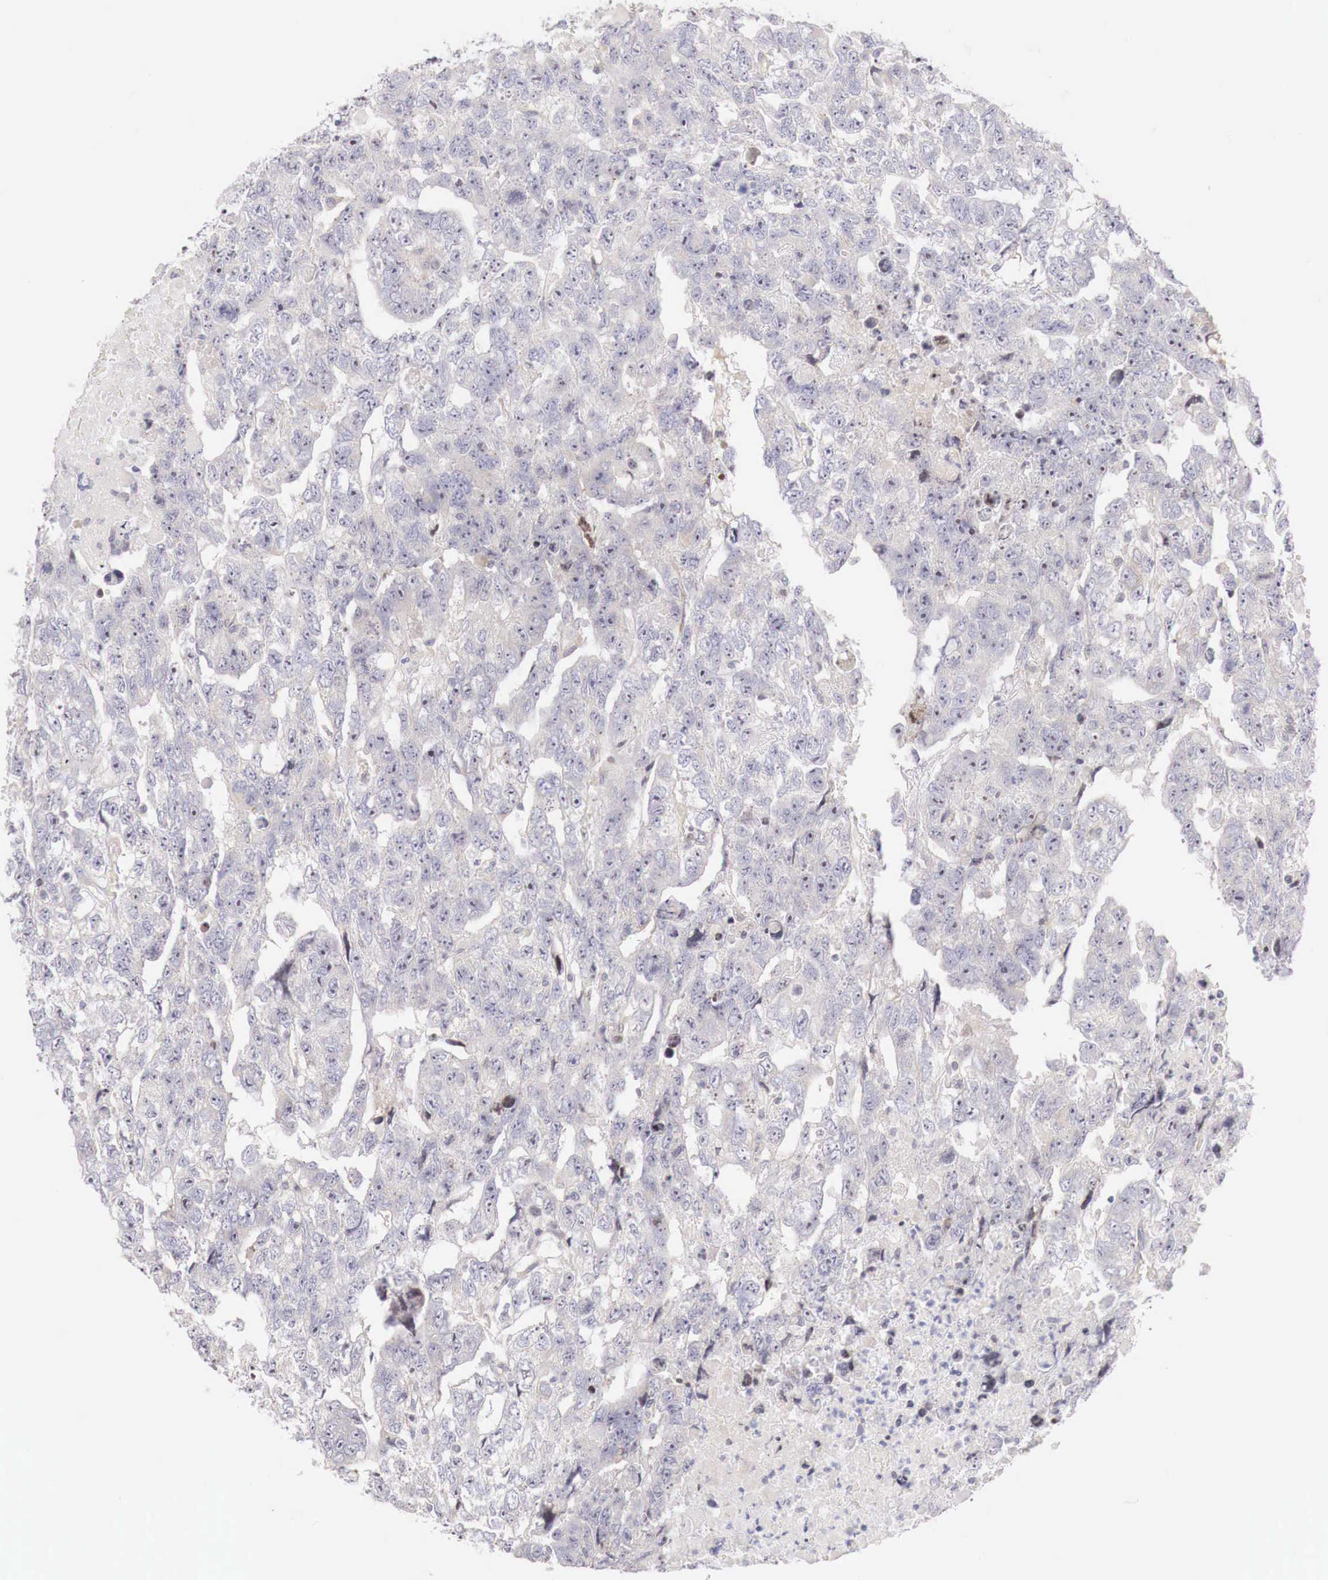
{"staining": {"intensity": "negative", "quantity": "none", "location": "none"}, "tissue": "testis cancer", "cell_type": "Tumor cells", "image_type": "cancer", "snomed": [{"axis": "morphology", "description": "Carcinoma, Embryonal, NOS"}, {"axis": "topography", "description": "Testis"}], "caption": "This is an immunohistochemistry photomicrograph of testis embryonal carcinoma. There is no positivity in tumor cells.", "gene": "CLCN5", "patient": {"sex": "male", "age": 36}}